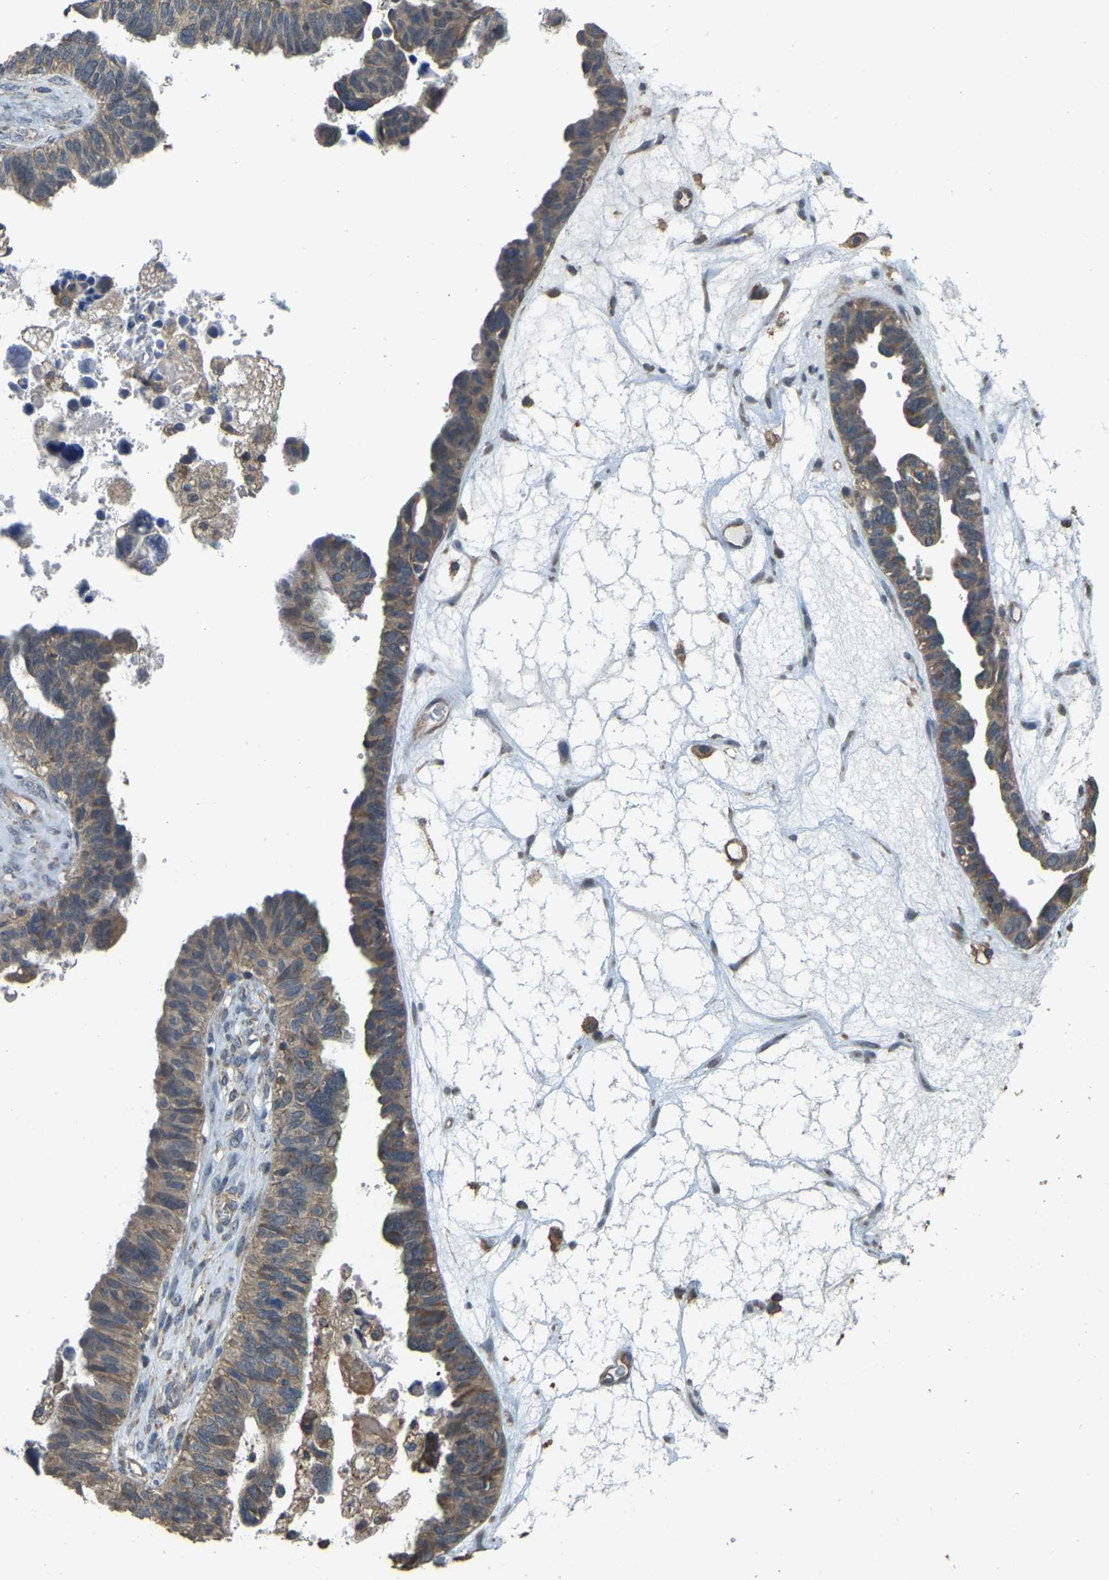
{"staining": {"intensity": "moderate", "quantity": "25%-75%", "location": "cytoplasmic/membranous"}, "tissue": "ovarian cancer", "cell_type": "Tumor cells", "image_type": "cancer", "snomed": [{"axis": "morphology", "description": "Cystadenocarcinoma, serous, NOS"}, {"axis": "topography", "description": "Ovary"}], "caption": "Immunohistochemistry (IHC) staining of serous cystadenocarcinoma (ovarian), which exhibits medium levels of moderate cytoplasmic/membranous staining in approximately 25%-75% of tumor cells indicating moderate cytoplasmic/membranous protein staining. The staining was performed using DAB (brown) for protein detection and nuclei were counterstained in hematoxylin (blue).", "gene": "GNG2", "patient": {"sex": "female", "age": 79}}